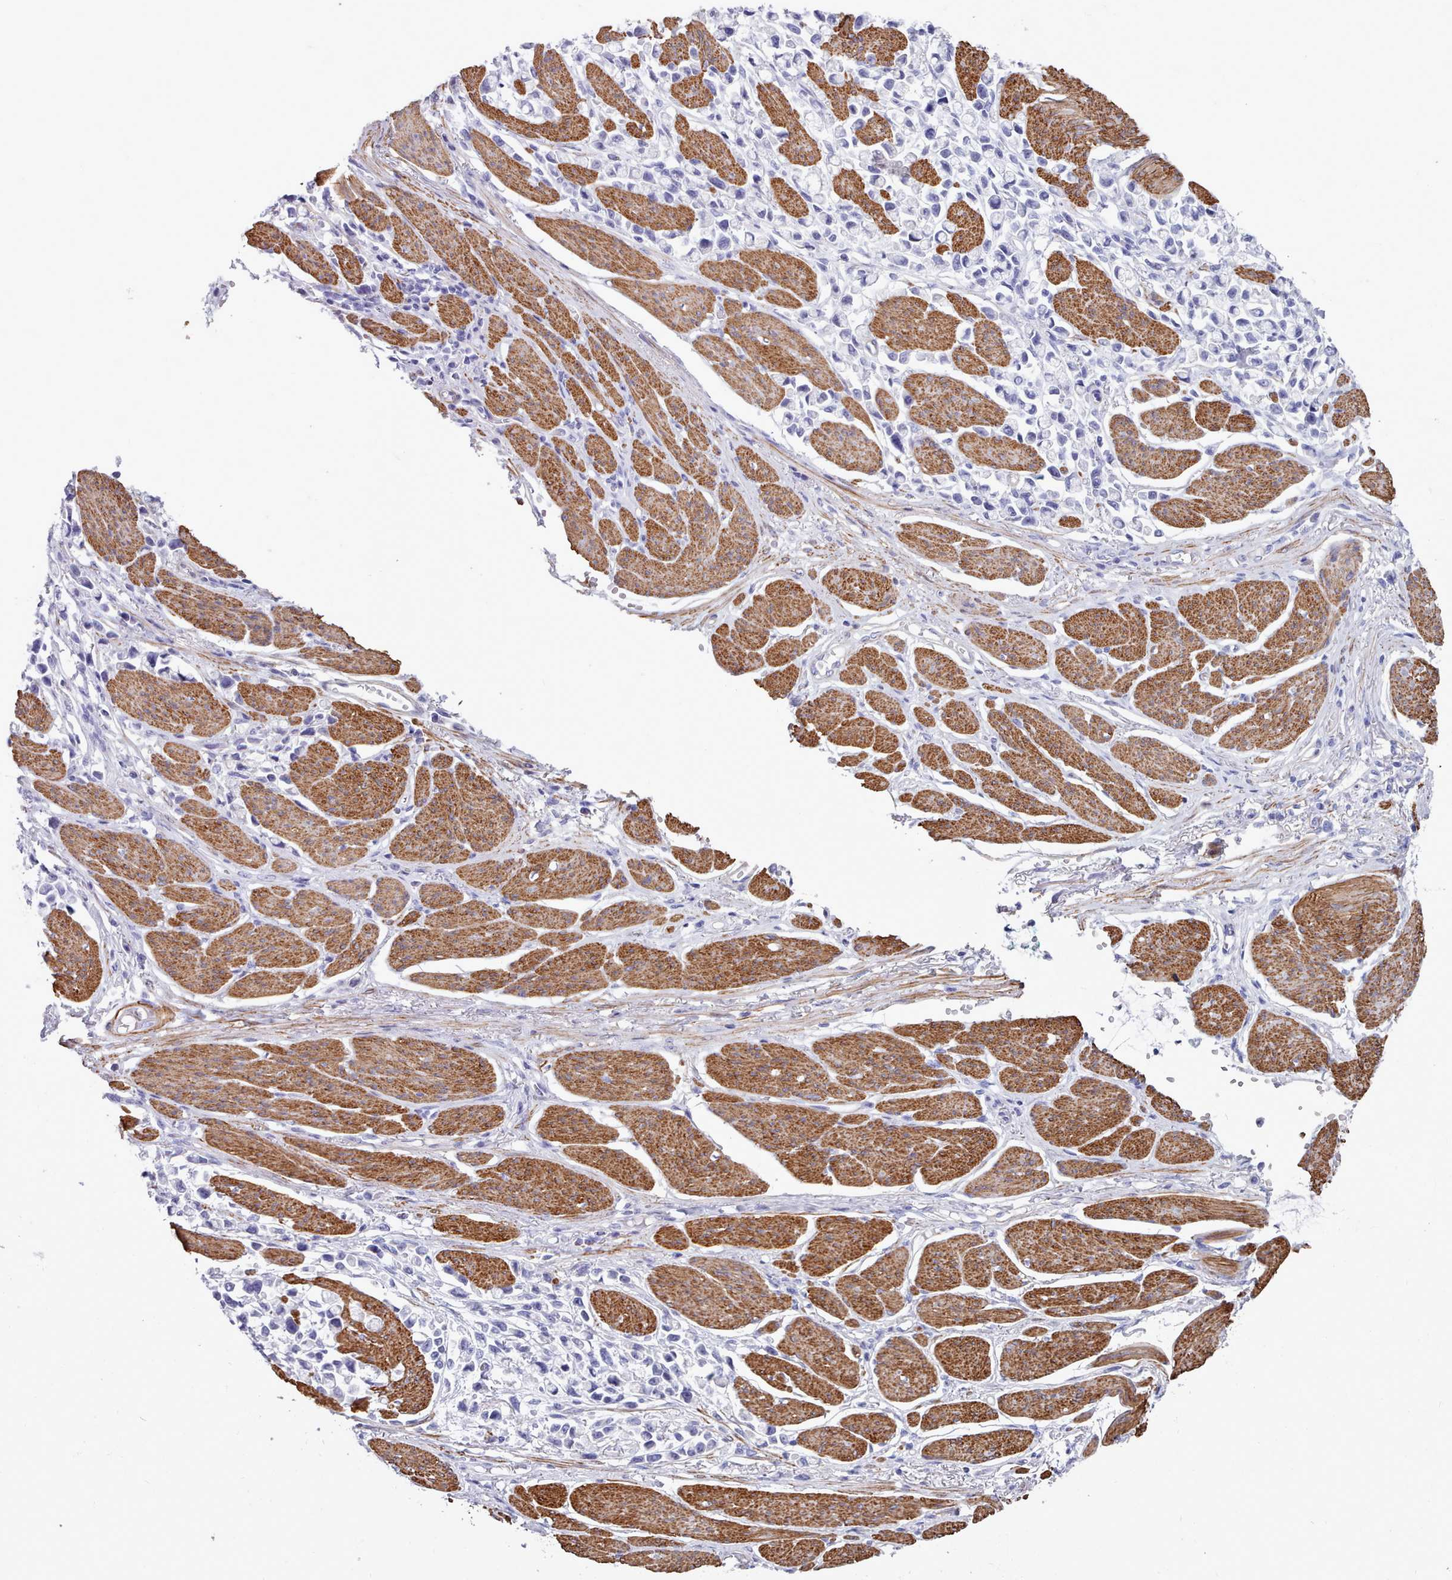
{"staining": {"intensity": "negative", "quantity": "none", "location": "none"}, "tissue": "stomach cancer", "cell_type": "Tumor cells", "image_type": "cancer", "snomed": [{"axis": "morphology", "description": "Adenocarcinoma, NOS"}, {"axis": "topography", "description": "Stomach"}], "caption": "High magnification brightfield microscopy of stomach cancer (adenocarcinoma) stained with DAB (brown) and counterstained with hematoxylin (blue): tumor cells show no significant expression.", "gene": "FPGS", "patient": {"sex": "female", "age": 81}}